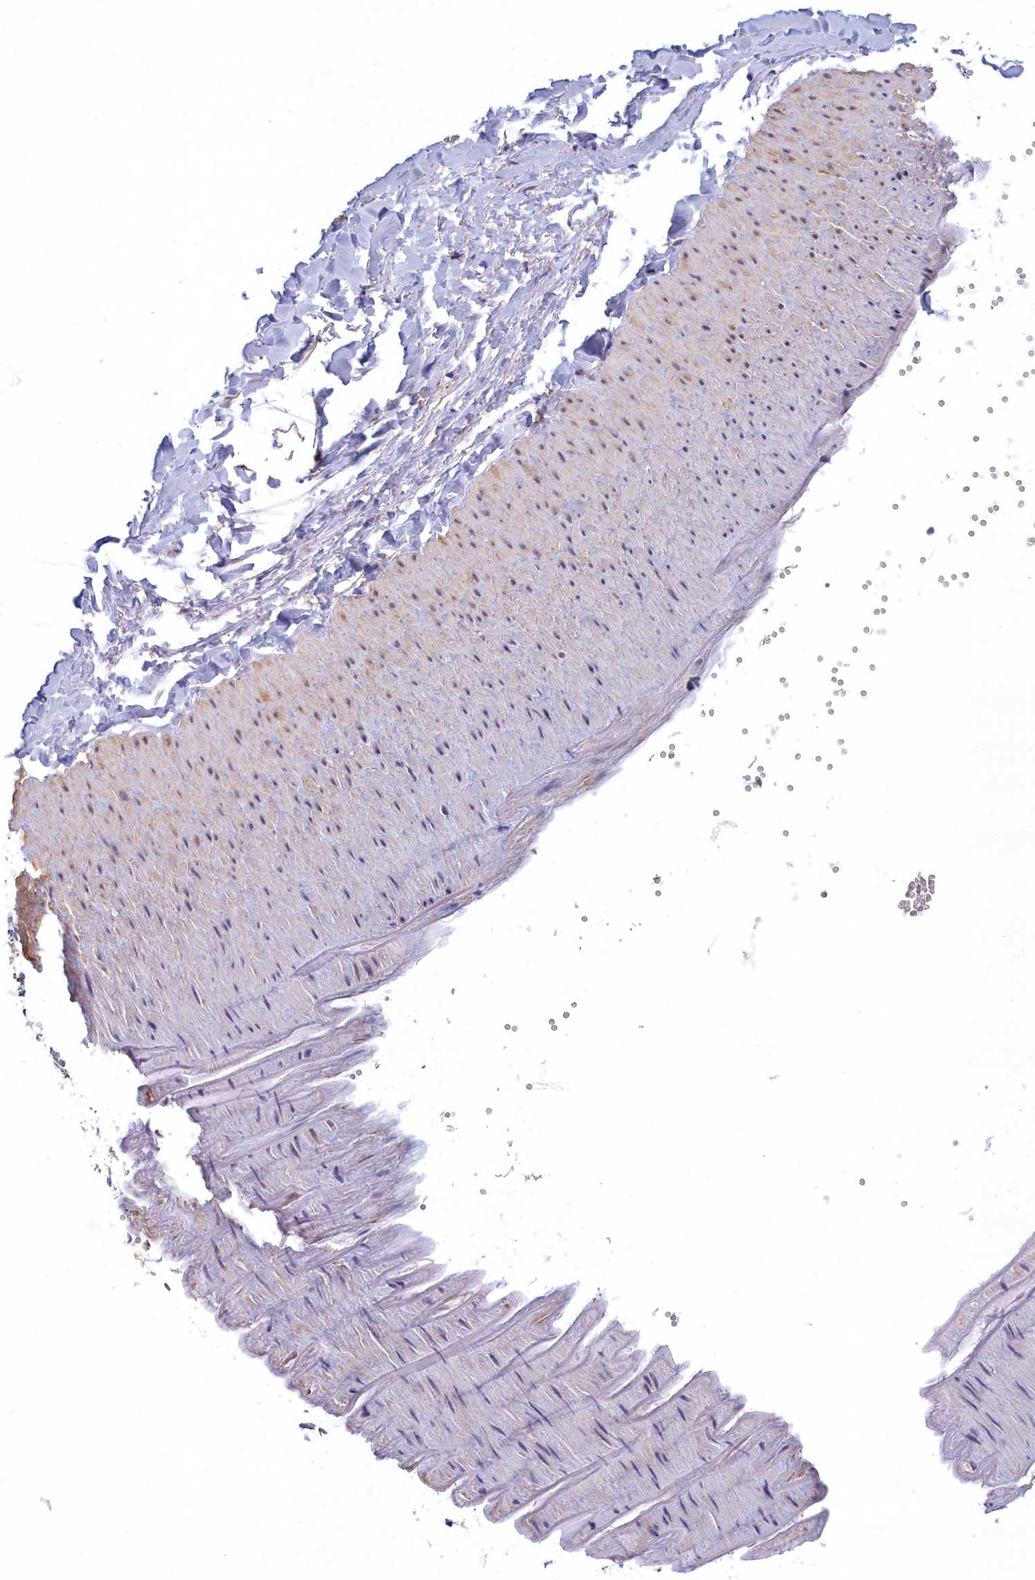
{"staining": {"intensity": "weak", "quantity": "25%-75%", "location": "cytoplasmic/membranous"}, "tissue": "adipose tissue", "cell_type": "Adipocytes", "image_type": "normal", "snomed": [{"axis": "morphology", "description": "Normal tissue, NOS"}, {"axis": "topography", "description": "Gallbladder"}, {"axis": "topography", "description": "Peripheral nerve tissue"}], "caption": "Protein staining of unremarkable adipose tissue exhibits weak cytoplasmic/membranous positivity in approximately 25%-75% of adipocytes.", "gene": "MAK16", "patient": {"sex": "male", "age": 38}}